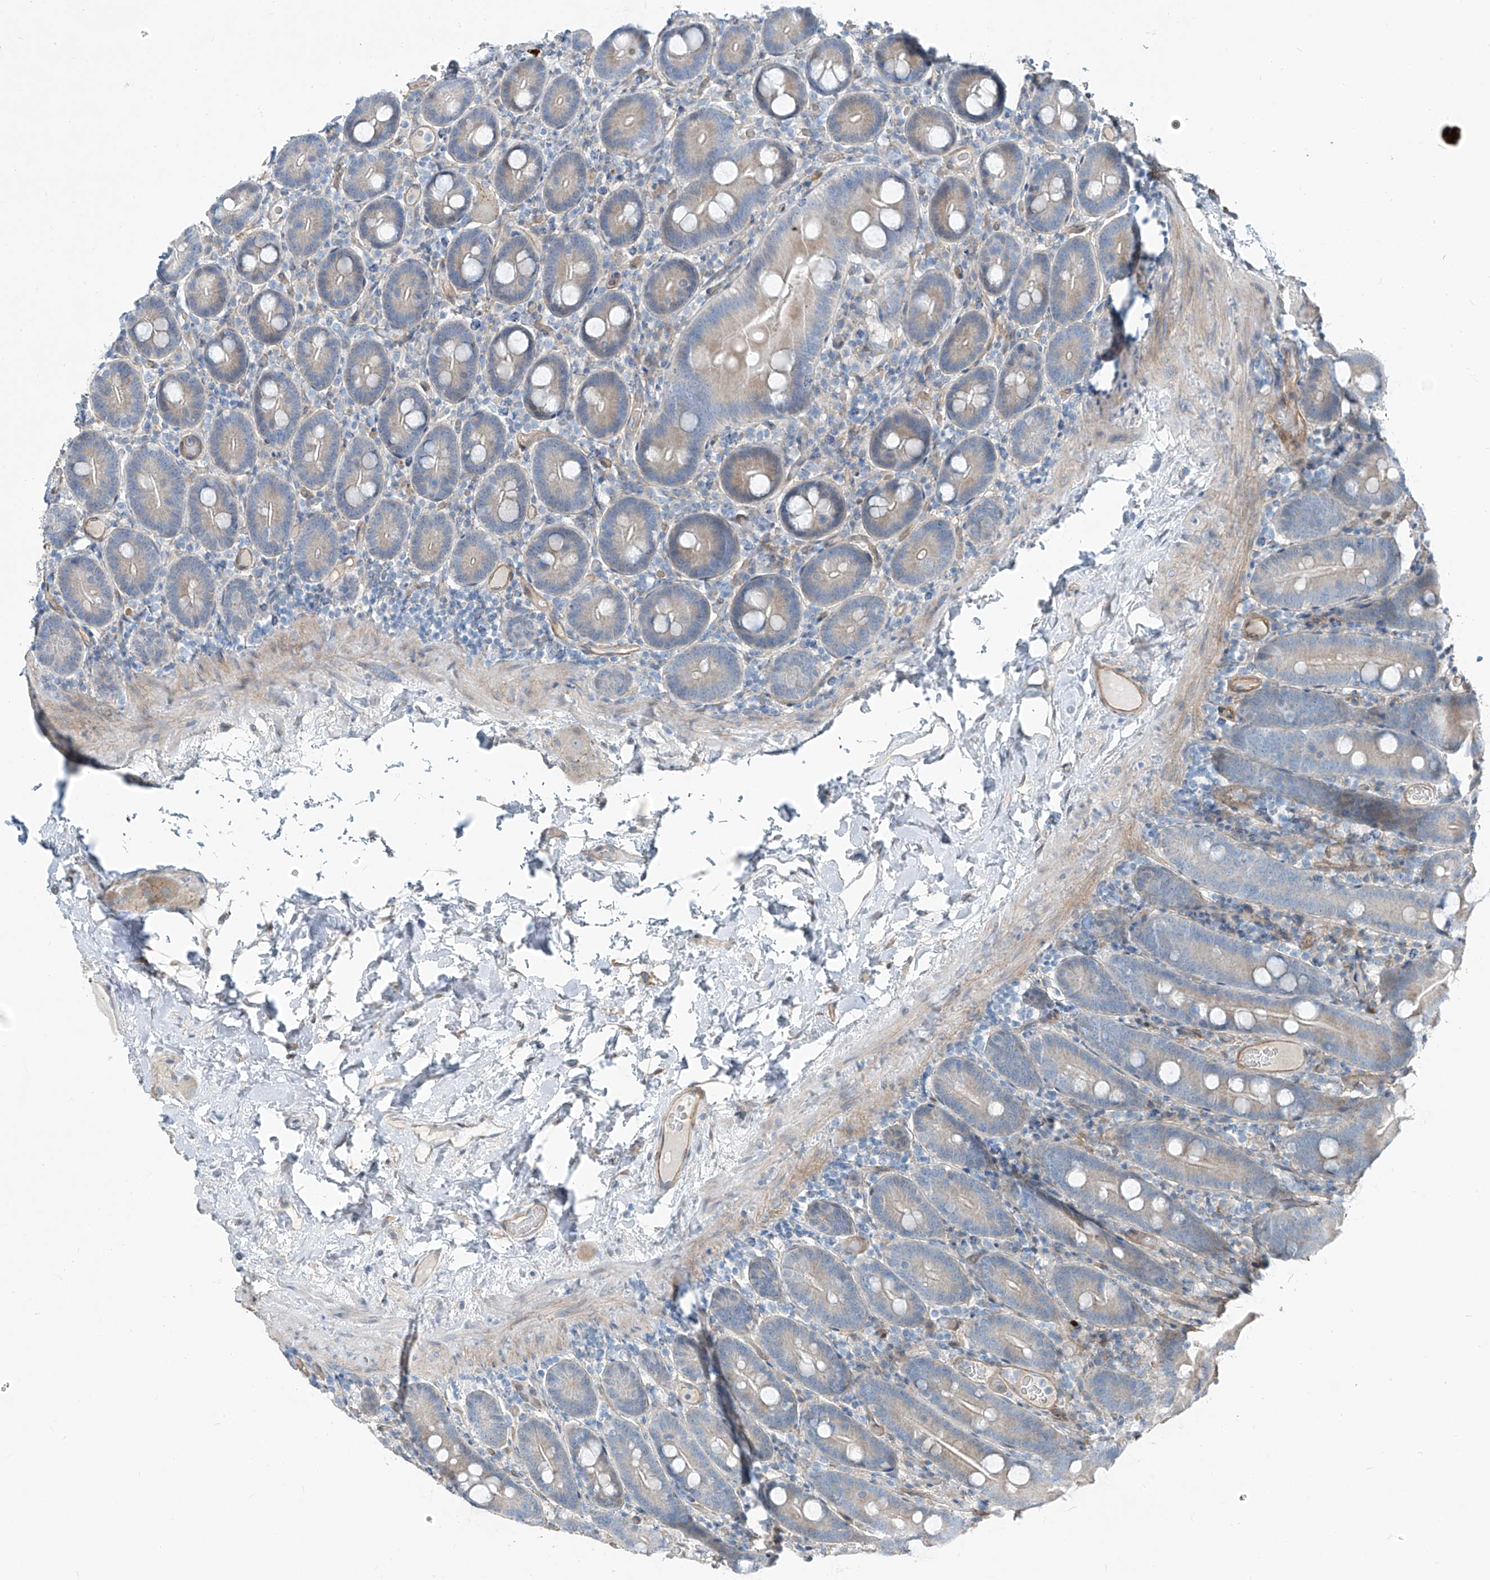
{"staining": {"intensity": "weak", "quantity": "25%-75%", "location": "cytoplasmic/membranous"}, "tissue": "duodenum", "cell_type": "Glandular cells", "image_type": "normal", "snomed": [{"axis": "morphology", "description": "Normal tissue, NOS"}, {"axis": "topography", "description": "Duodenum"}], "caption": "Protein staining shows weak cytoplasmic/membranous staining in about 25%-75% of glandular cells in unremarkable duodenum. (DAB (3,3'-diaminobenzidine) IHC with brightfield microscopy, high magnification).", "gene": "TNS2", "patient": {"sex": "male", "age": 55}}